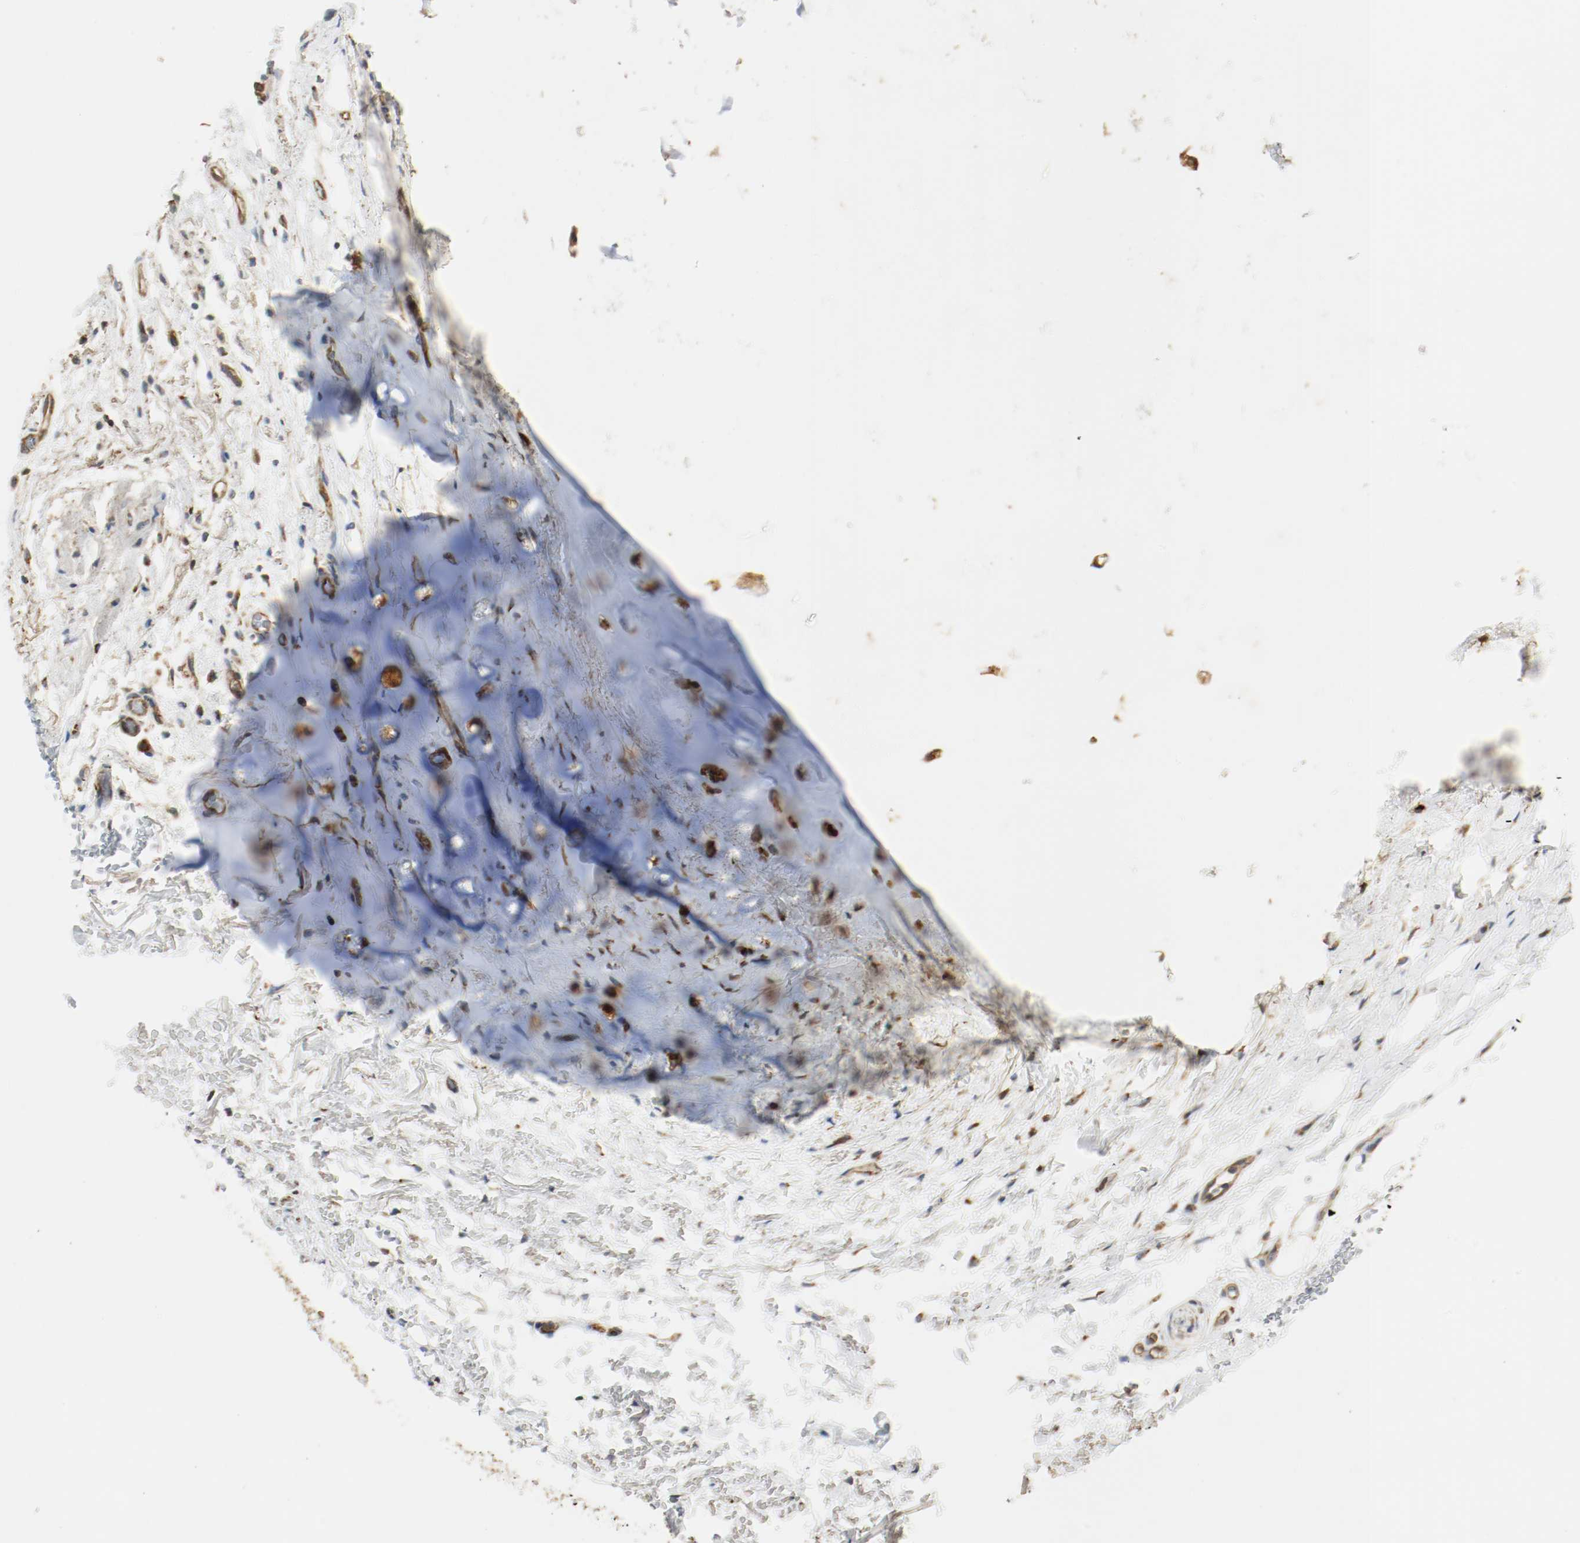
{"staining": {"intensity": "negative", "quantity": "none", "location": "none"}, "tissue": "adipose tissue", "cell_type": "Adipocytes", "image_type": "normal", "snomed": [{"axis": "morphology", "description": "Normal tissue, NOS"}, {"axis": "topography", "description": "Cartilage tissue"}, {"axis": "topography", "description": "Bronchus"}], "caption": "This is an IHC micrograph of unremarkable adipose tissue. There is no staining in adipocytes.", "gene": "PLCG1", "patient": {"sex": "female", "age": 73}}